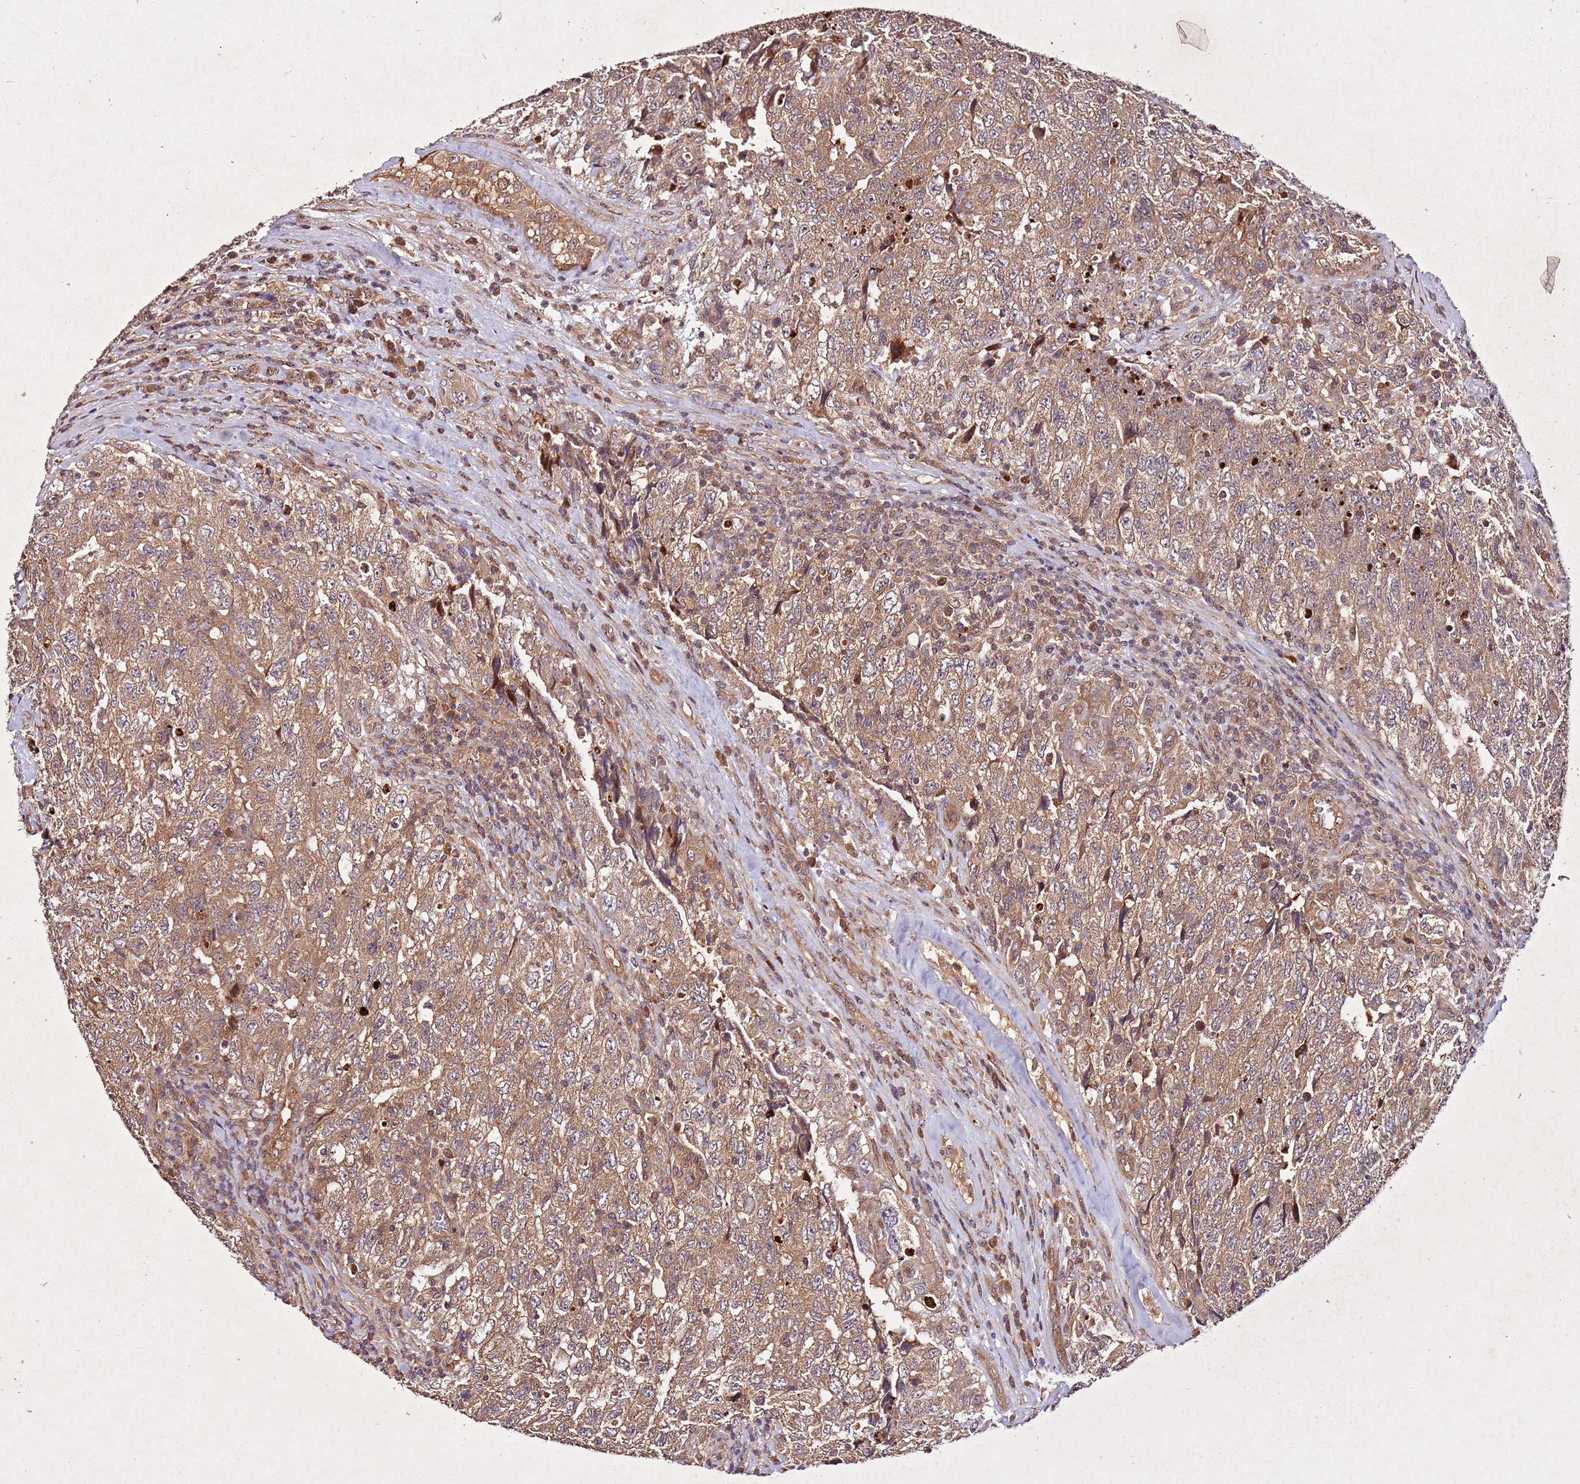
{"staining": {"intensity": "moderate", "quantity": ">75%", "location": "cytoplasmic/membranous"}, "tissue": "testis cancer", "cell_type": "Tumor cells", "image_type": "cancer", "snomed": [{"axis": "morphology", "description": "Carcinoma, Embryonal, NOS"}, {"axis": "topography", "description": "Testis"}], "caption": "This is a photomicrograph of IHC staining of embryonal carcinoma (testis), which shows moderate positivity in the cytoplasmic/membranous of tumor cells.", "gene": "PTMA", "patient": {"sex": "male", "age": 34}}